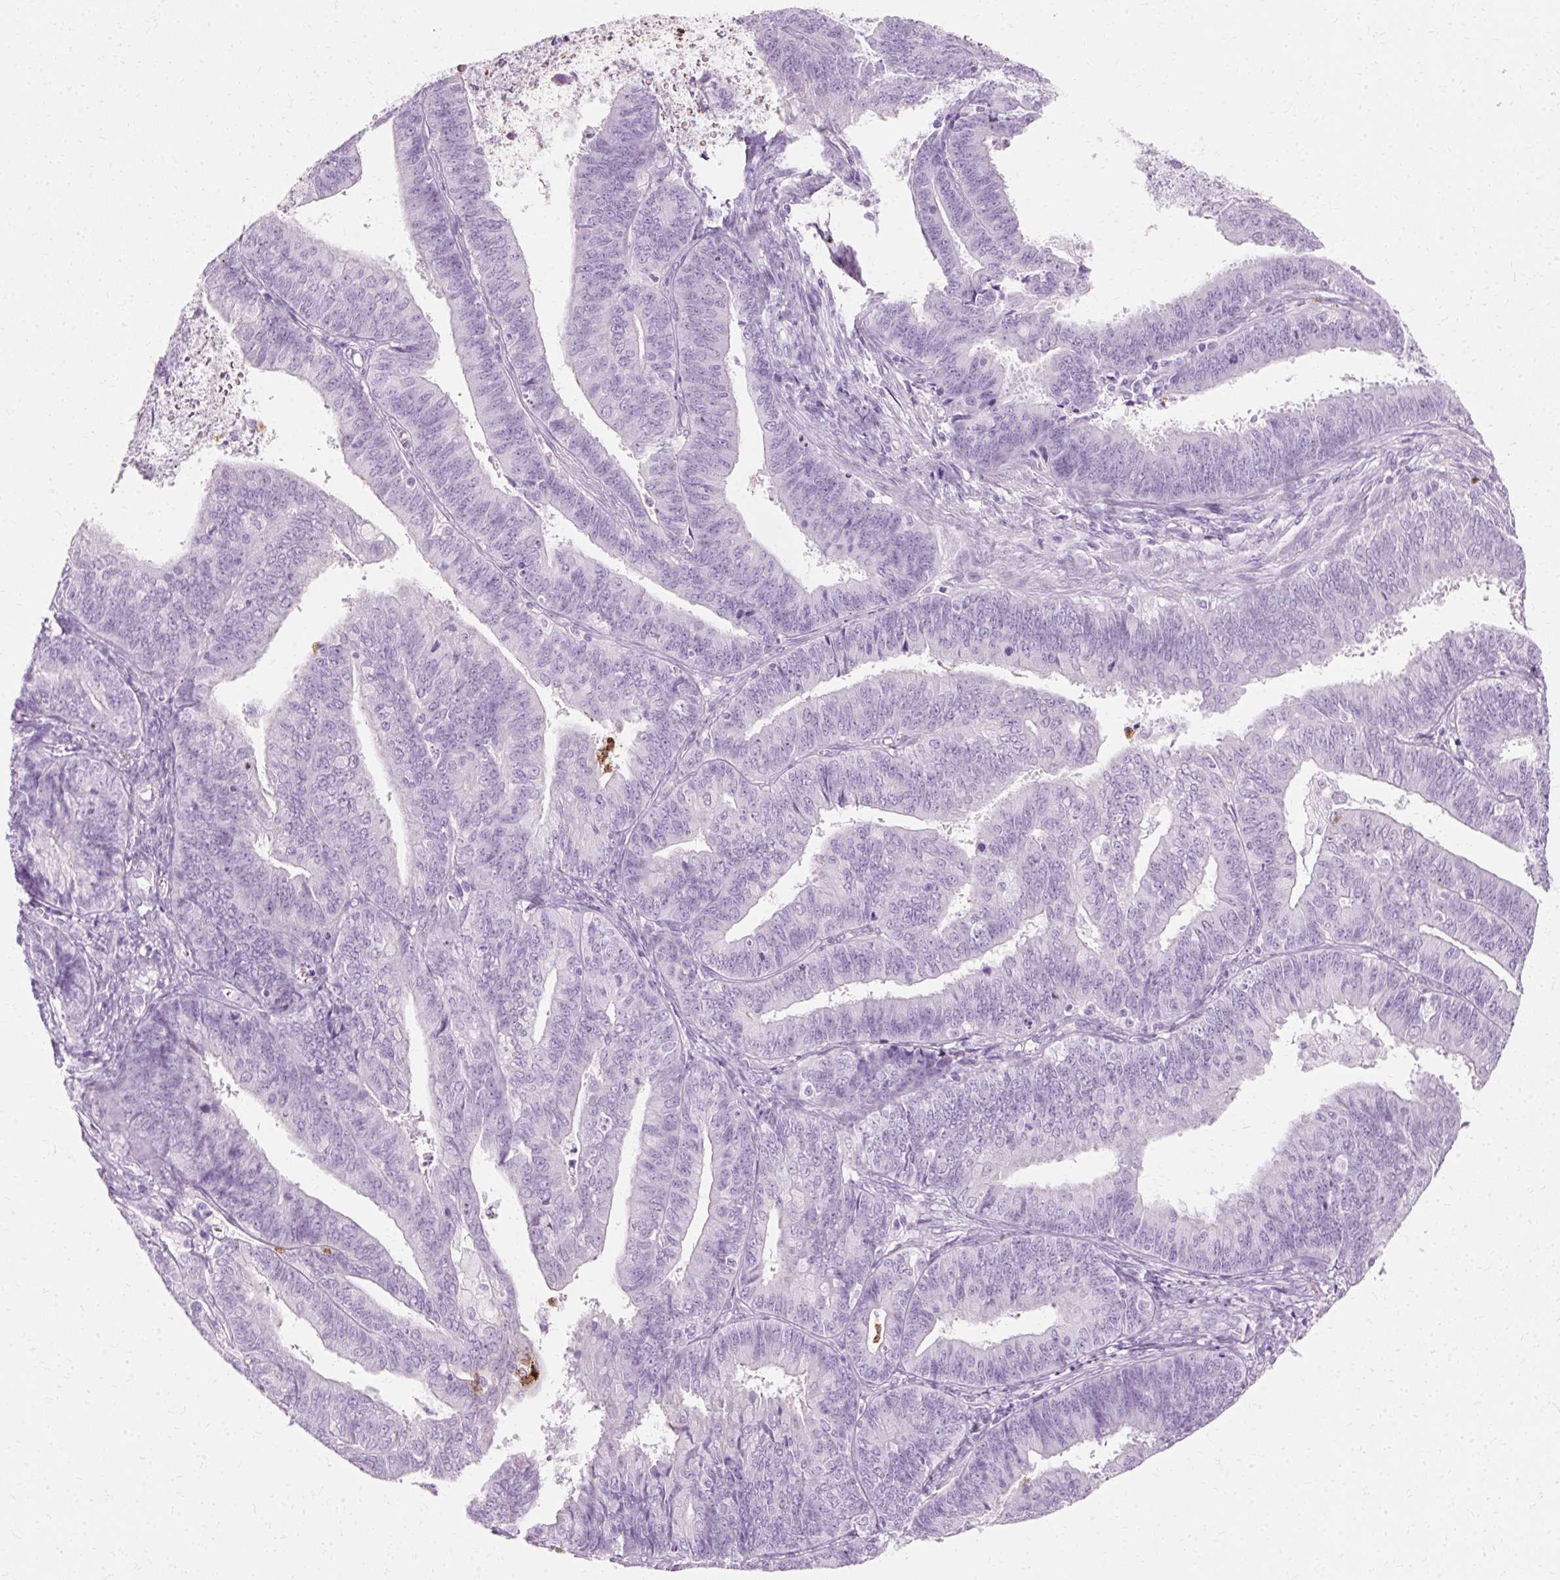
{"staining": {"intensity": "negative", "quantity": "none", "location": "none"}, "tissue": "endometrial cancer", "cell_type": "Tumor cells", "image_type": "cancer", "snomed": [{"axis": "morphology", "description": "Adenocarcinoma, NOS"}, {"axis": "topography", "description": "Endometrium"}], "caption": "An immunohistochemistry micrograph of endometrial cancer is shown. There is no staining in tumor cells of endometrial cancer. (DAB (3,3'-diaminobenzidine) IHC with hematoxylin counter stain).", "gene": "DEFA1", "patient": {"sex": "female", "age": 73}}